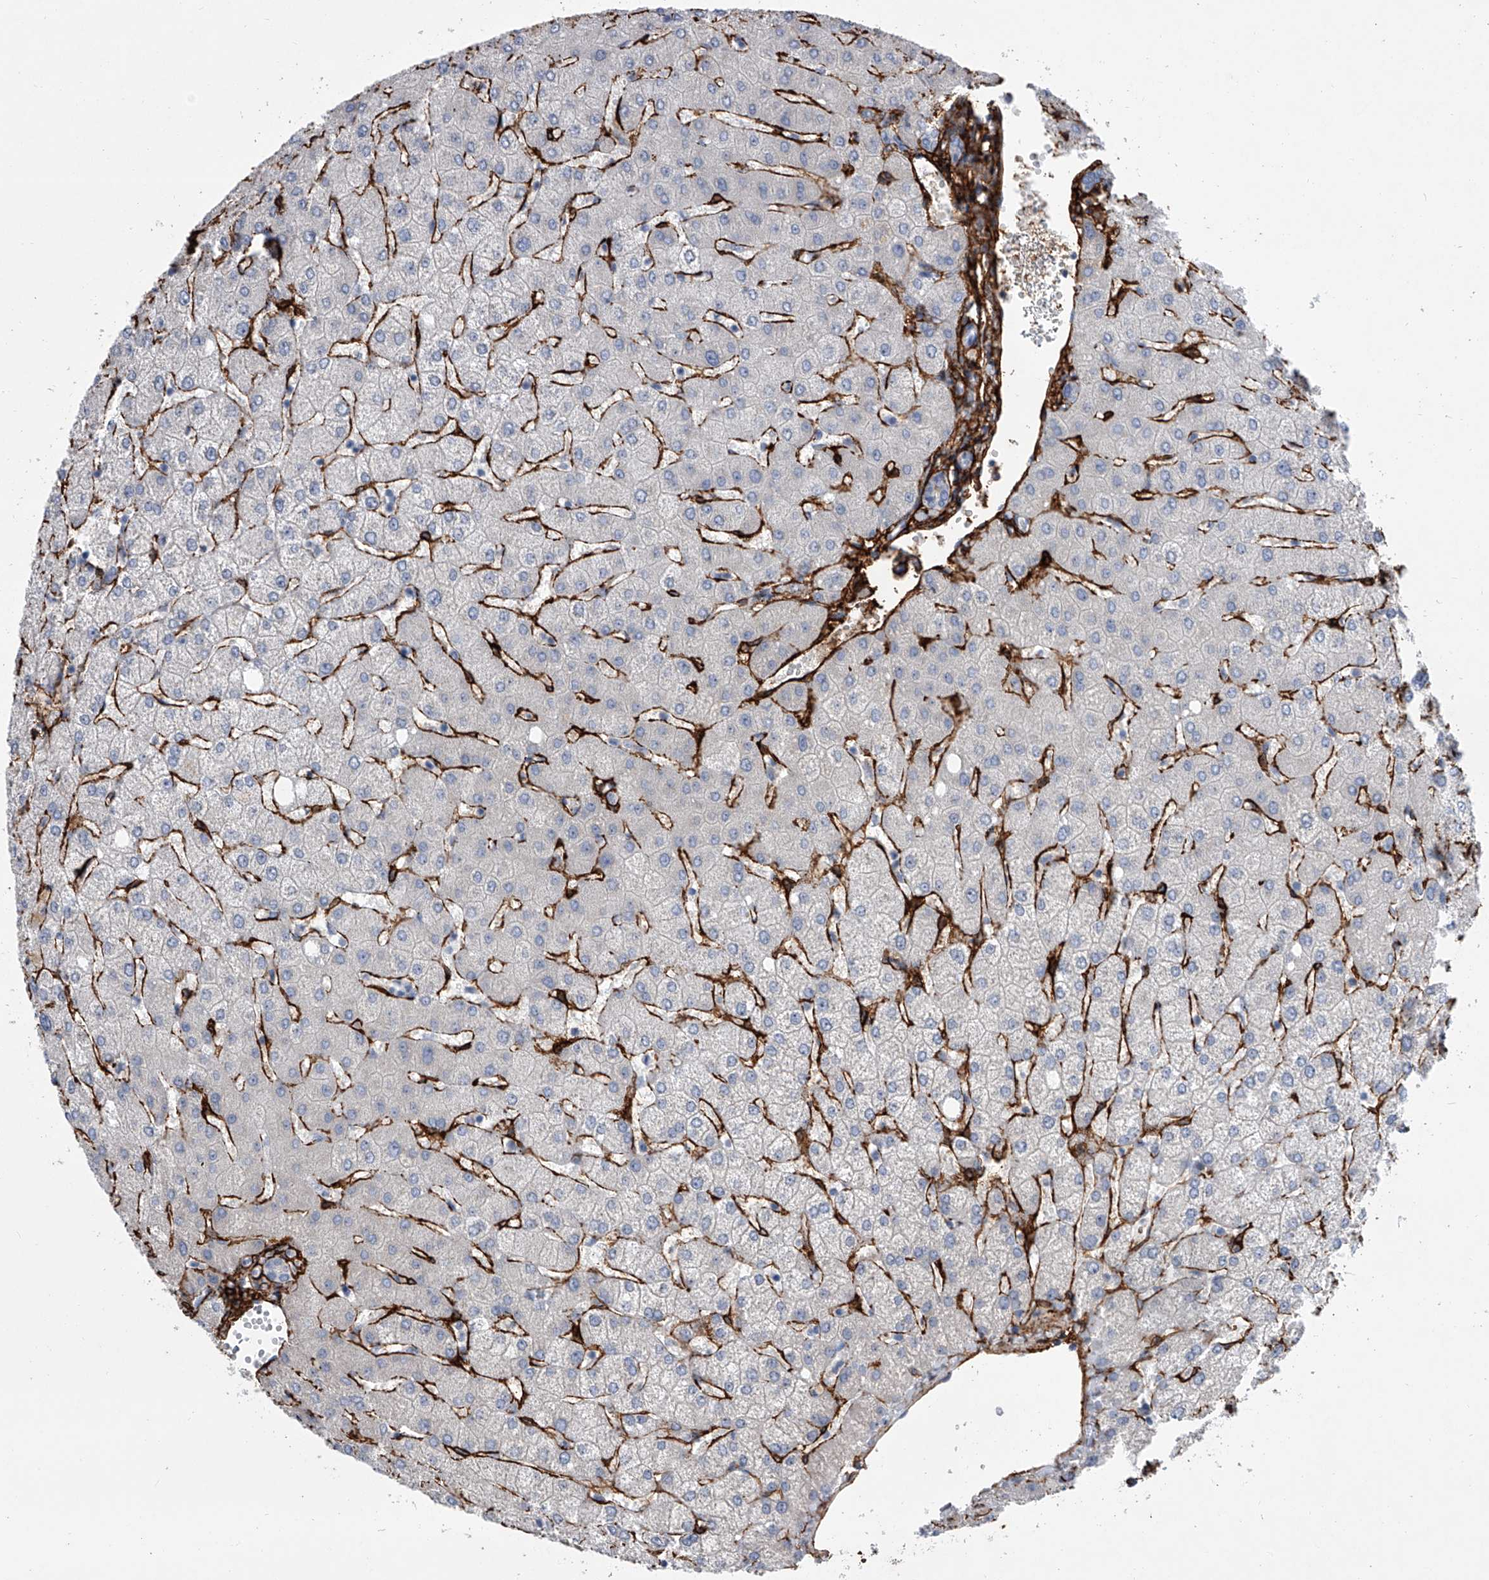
{"staining": {"intensity": "negative", "quantity": "none", "location": "none"}, "tissue": "liver", "cell_type": "Cholangiocytes", "image_type": "normal", "snomed": [{"axis": "morphology", "description": "Normal tissue, NOS"}, {"axis": "topography", "description": "Liver"}], "caption": "Protein analysis of unremarkable liver exhibits no significant positivity in cholangiocytes. Nuclei are stained in blue.", "gene": "ALG14", "patient": {"sex": "female", "age": 54}}